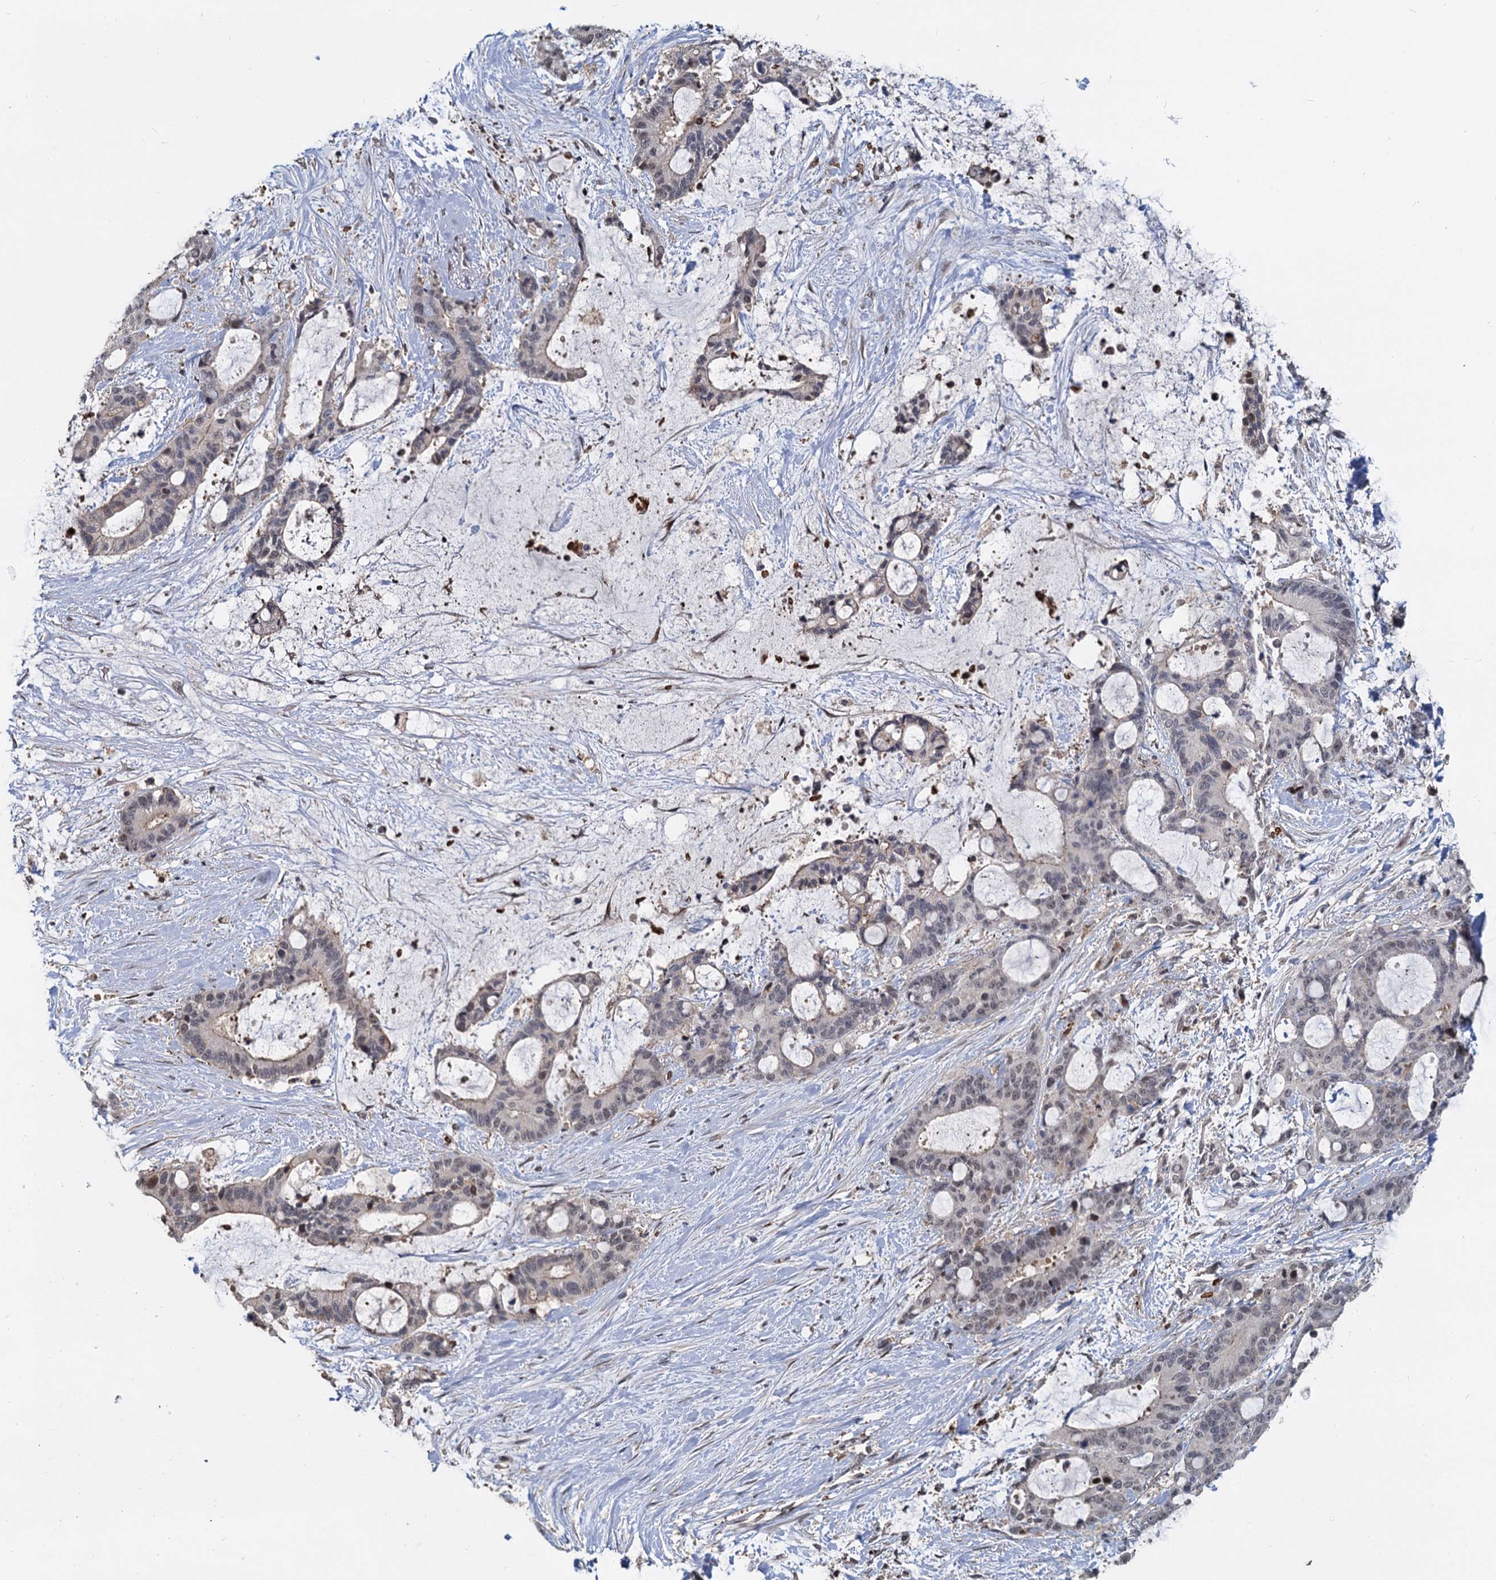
{"staining": {"intensity": "weak", "quantity": "<25%", "location": "nuclear"}, "tissue": "liver cancer", "cell_type": "Tumor cells", "image_type": "cancer", "snomed": [{"axis": "morphology", "description": "Normal tissue, NOS"}, {"axis": "morphology", "description": "Cholangiocarcinoma"}, {"axis": "topography", "description": "Liver"}, {"axis": "topography", "description": "Peripheral nerve tissue"}], "caption": "The immunohistochemistry photomicrograph has no significant expression in tumor cells of liver cancer tissue.", "gene": "FANCI", "patient": {"sex": "female", "age": 73}}